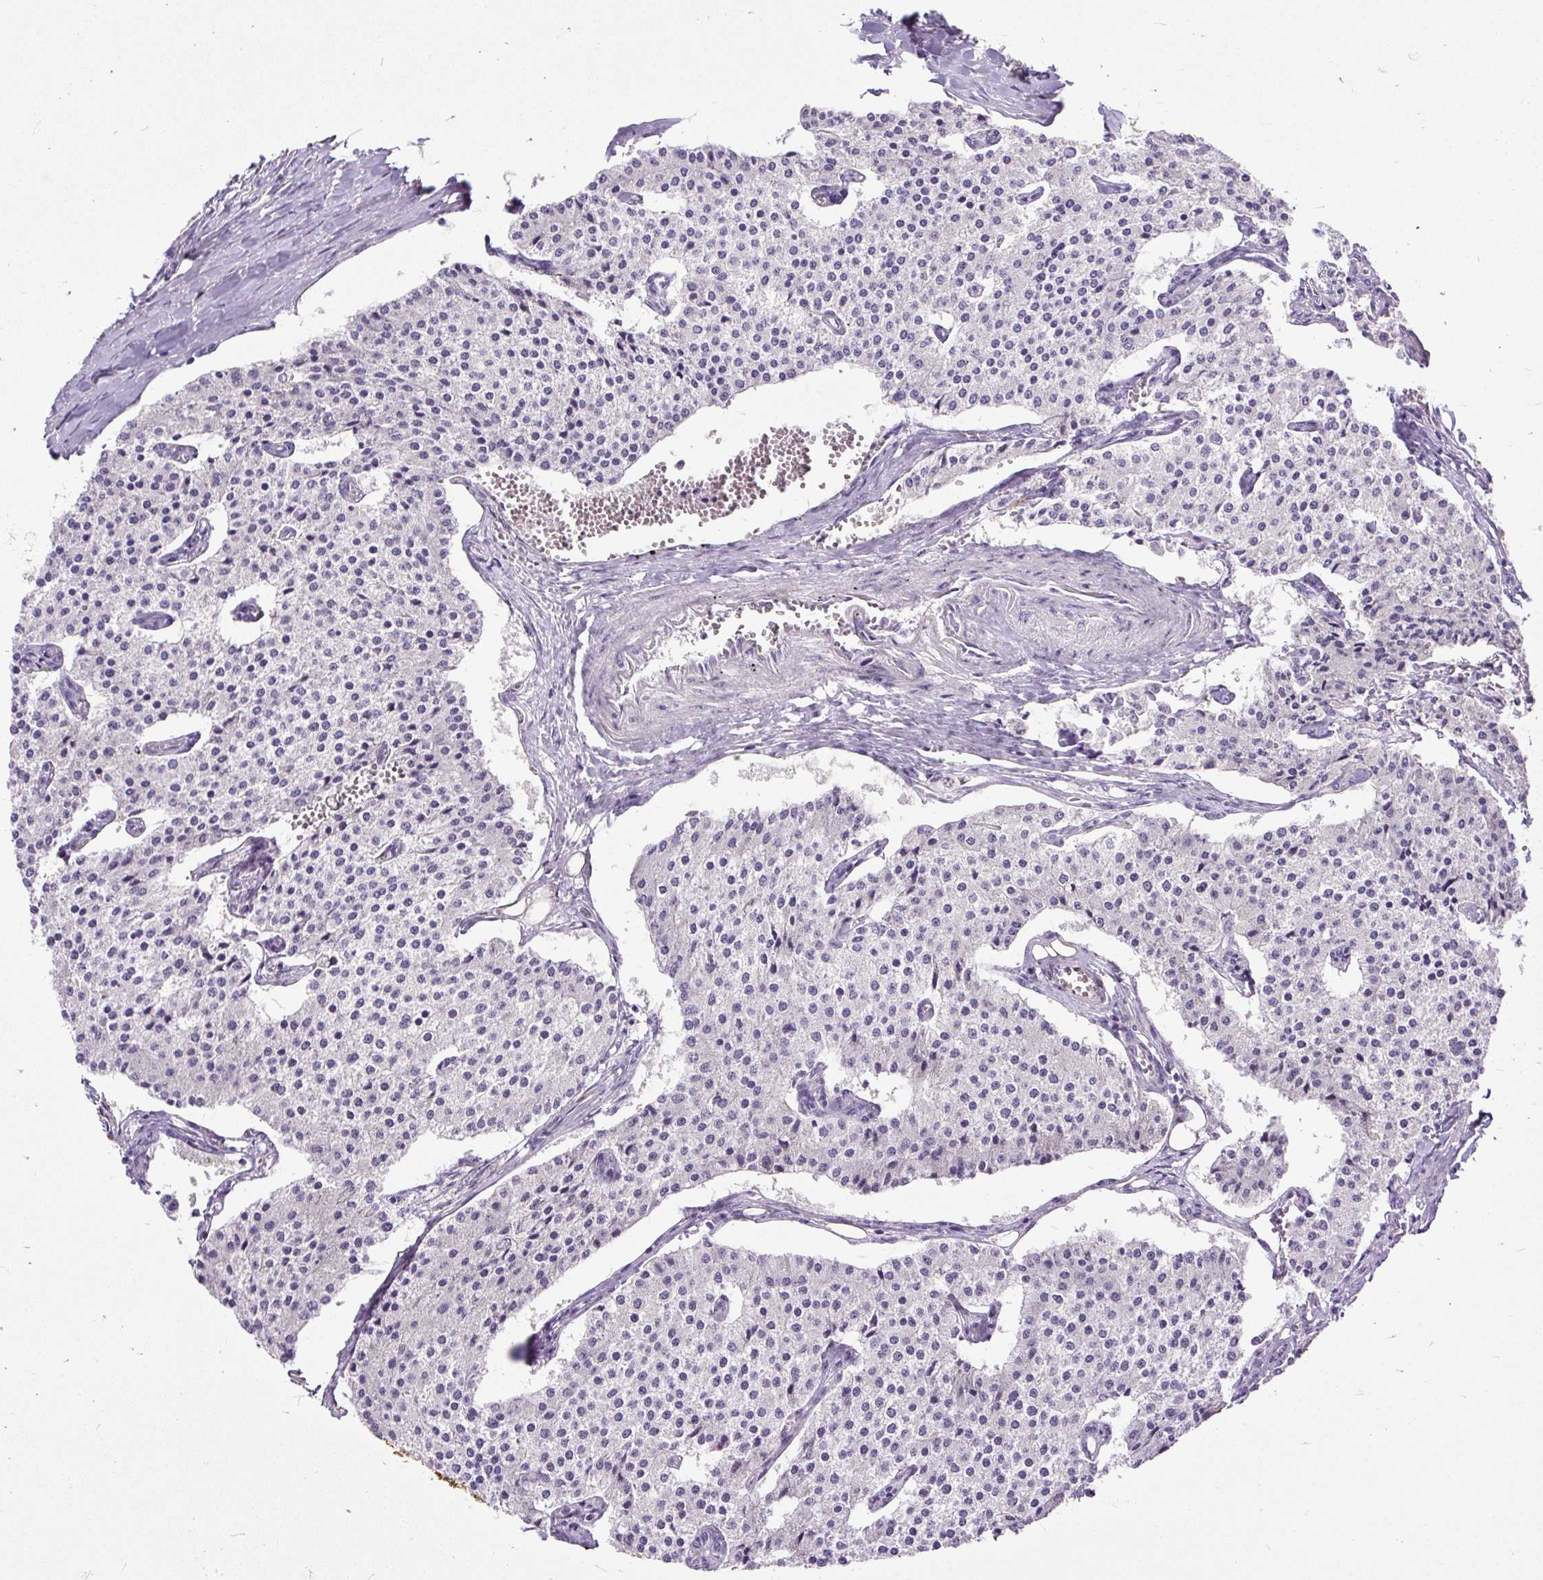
{"staining": {"intensity": "negative", "quantity": "none", "location": "none"}, "tissue": "carcinoid", "cell_type": "Tumor cells", "image_type": "cancer", "snomed": [{"axis": "morphology", "description": "Carcinoid, malignant, NOS"}, {"axis": "topography", "description": "Colon"}], "caption": "Tumor cells show no significant staining in carcinoid. The staining is performed using DAB brown chromogen with nuclei counter-stained in using hematoxylin.", "gene": "KRTAP20-3", "patient": {"sex": "female", "age": 52}}